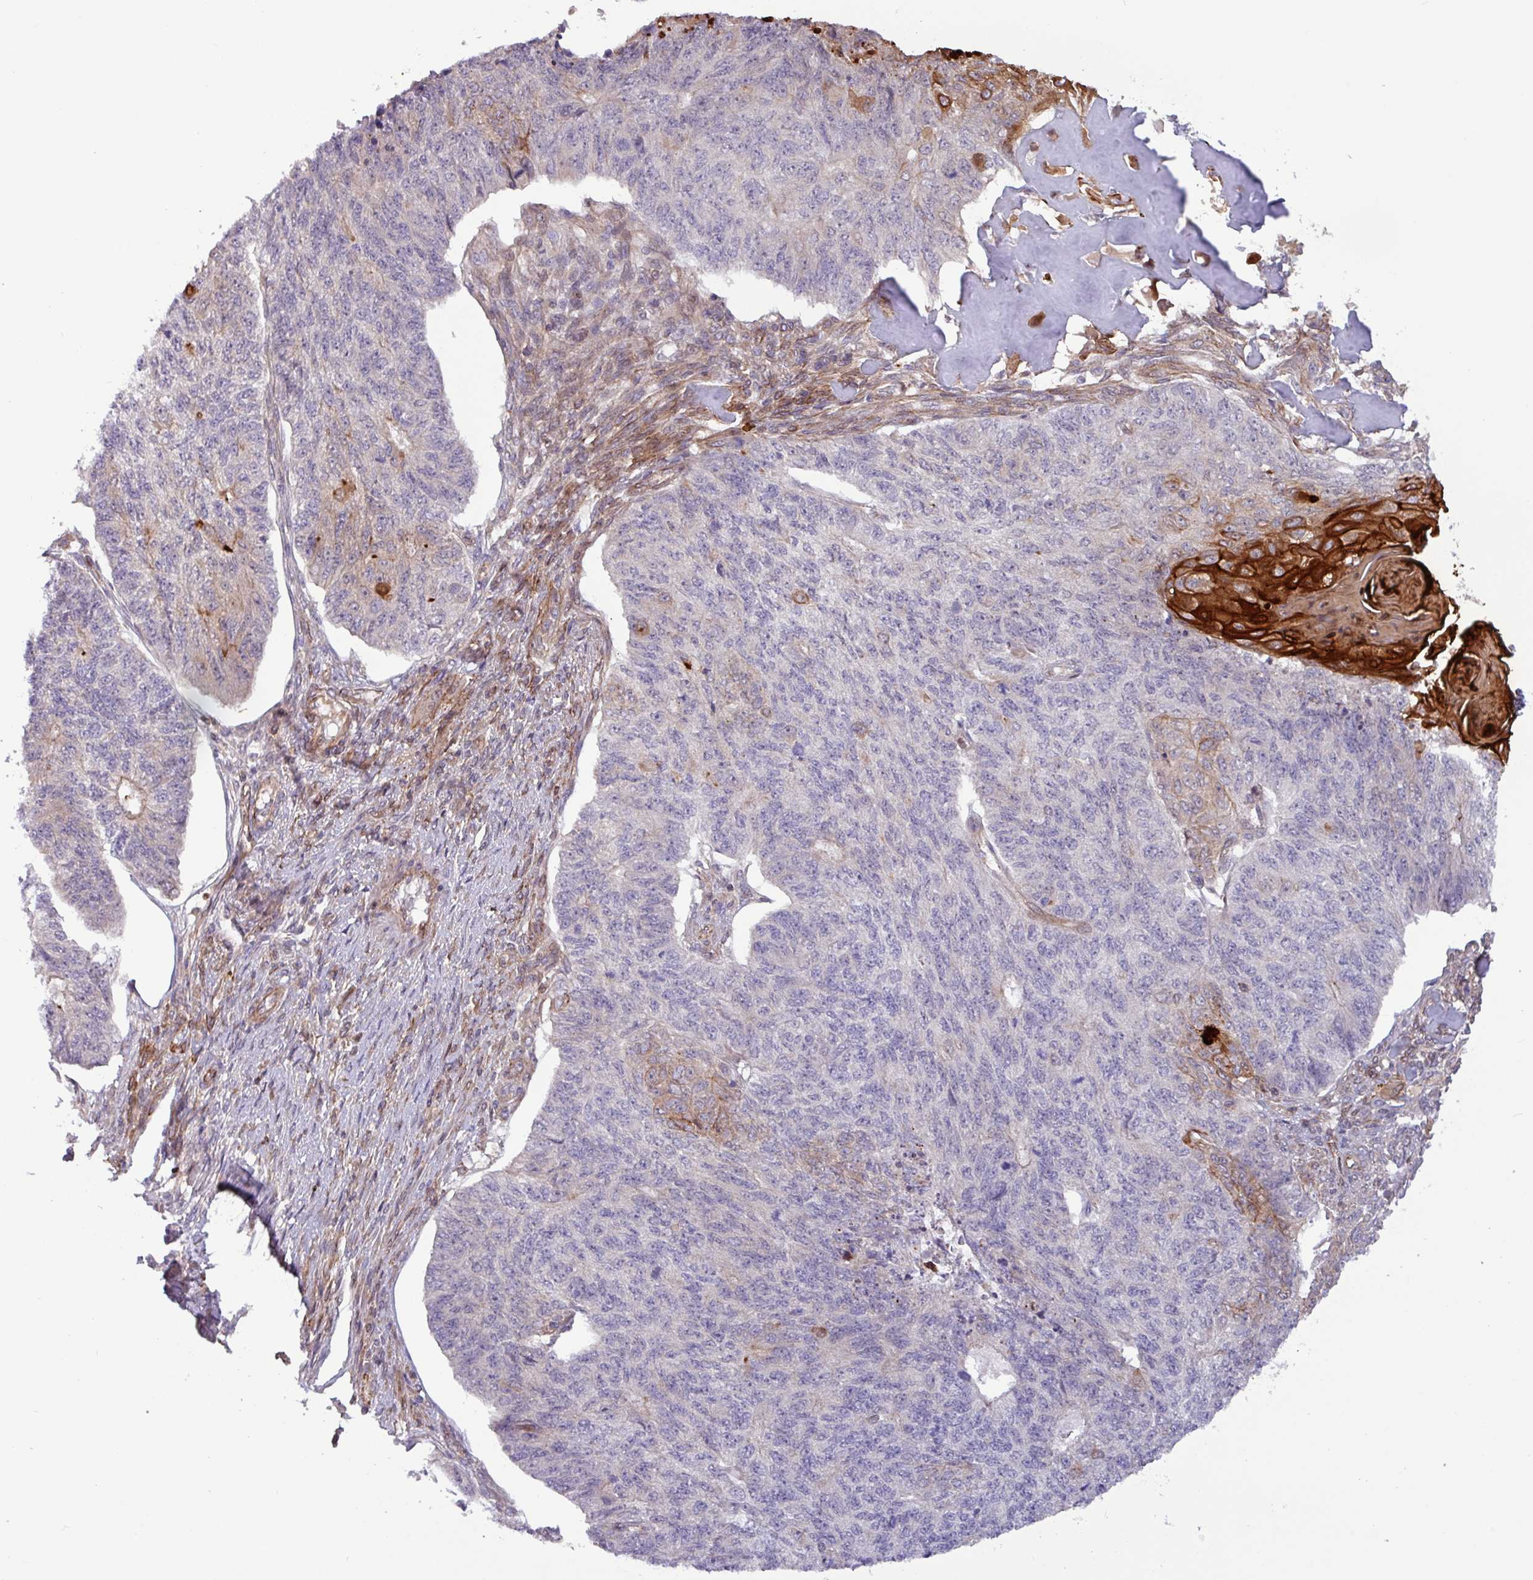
{"staining": {"intensity": "strong", "quantity": "<25%", "location": "cytoplasmic/membranous"}, "tissue": "endometrial cancer", "cell_type": "Tumor cells", "image_type": "cancer", "snomed": [{"axis": "morphology", "description": "Adenocarcinoma, NOS"}, {"axis": "topography", "description": "Endometrium"}], "caption": "An image of human endometrial cancer stained for a protein shows strong cytoplasmic/membranous brown staining in tumor cells. (Brightfield microscopy of DAB IHC at high magnification).", "gene": "CNTRL", "patient": {"sex": "female", "age": 32}}